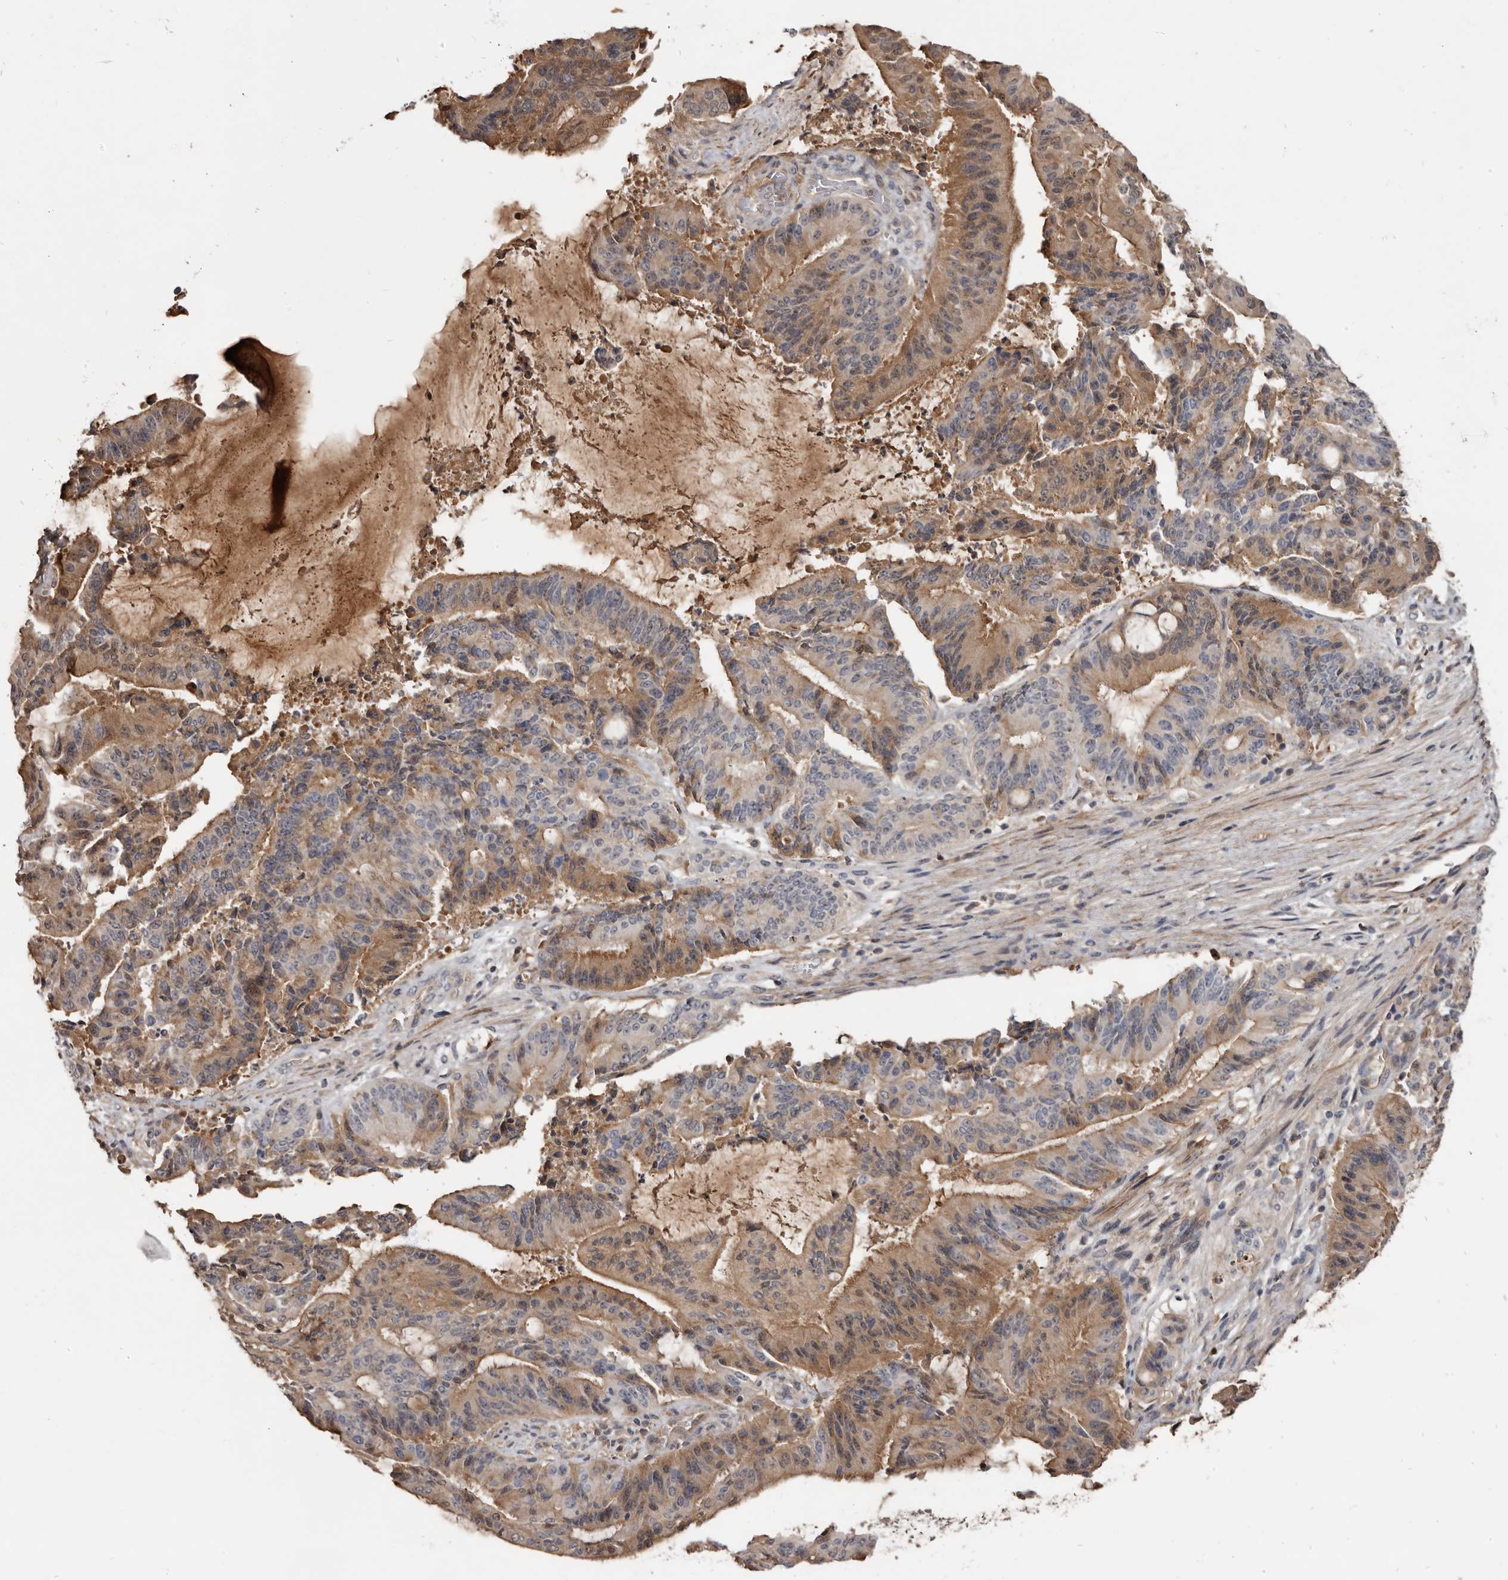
{"staining": {"intensity": "moderate", "quantity": "25%-75%", "location": "cytoplasmic/membranous"}, "tissue": "liver cancer", "cell_type": "Tumor cells", "image_type": "cancer", "snomed": [{"axis": "morphology", "description": "Normal tissue, NOS"}, {"axis": "morphology", "description": "Cholangiocarcinoma"}, {"axis": "topography", "description": "Liver"}, {"axis": "topography", "description": "Peripheral nerve tissue"}], "caption": "Liver cholangiocarcinoma stained for a protein exhibits moderate cytoplasmic/membranous positivity in tumor cells.", "gene": "TTC39A", "patient": {"sex": "female", "age": 73}}